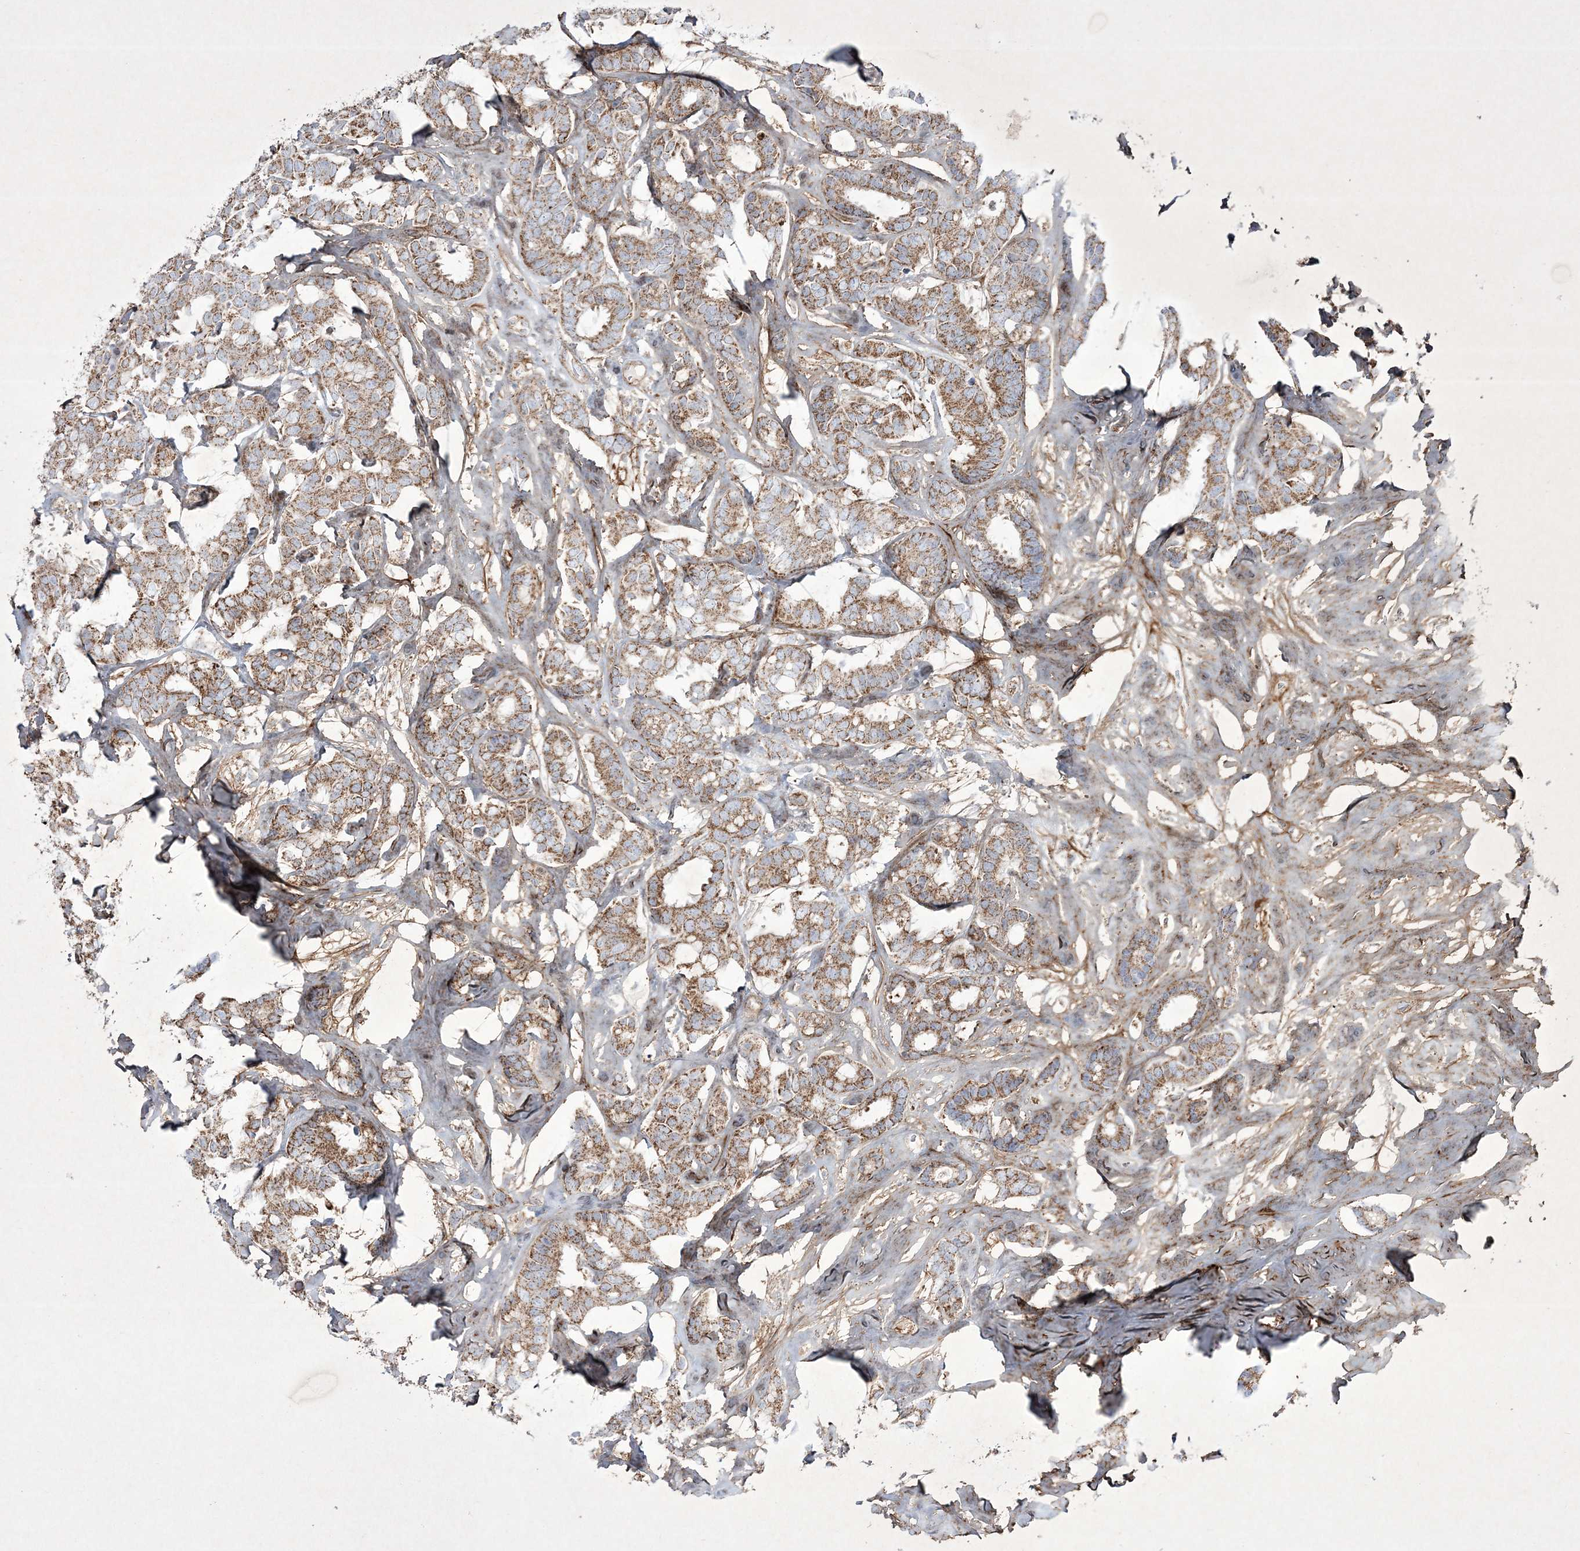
{"staining": {"intensity": "moderate", "quantity": ">75%", "location": "cytoplasmic/membranous"}, "tissue": "breast cancer", "cell_type": "Tumor cells", "image_type": "cancer", "snomed": [{"axis": "morphology", "description": "Duct carcinoma"}, {"axis": "topography", "description": "Breast"}], "caption": "High-magnification brightfield microscopy of breast cancer (infiltrating ductal carcinoma) stained with DAB (3,3'-diaminobenzidine) (brown) and counterstained with hematoxylin (blue). tumor cells exhibit moderate cytoplasmic/membranous staining is appreciated in approximately>75% of cells.", "gene": "RICTOR", "patient": {"sex": "female", "age": 87}}